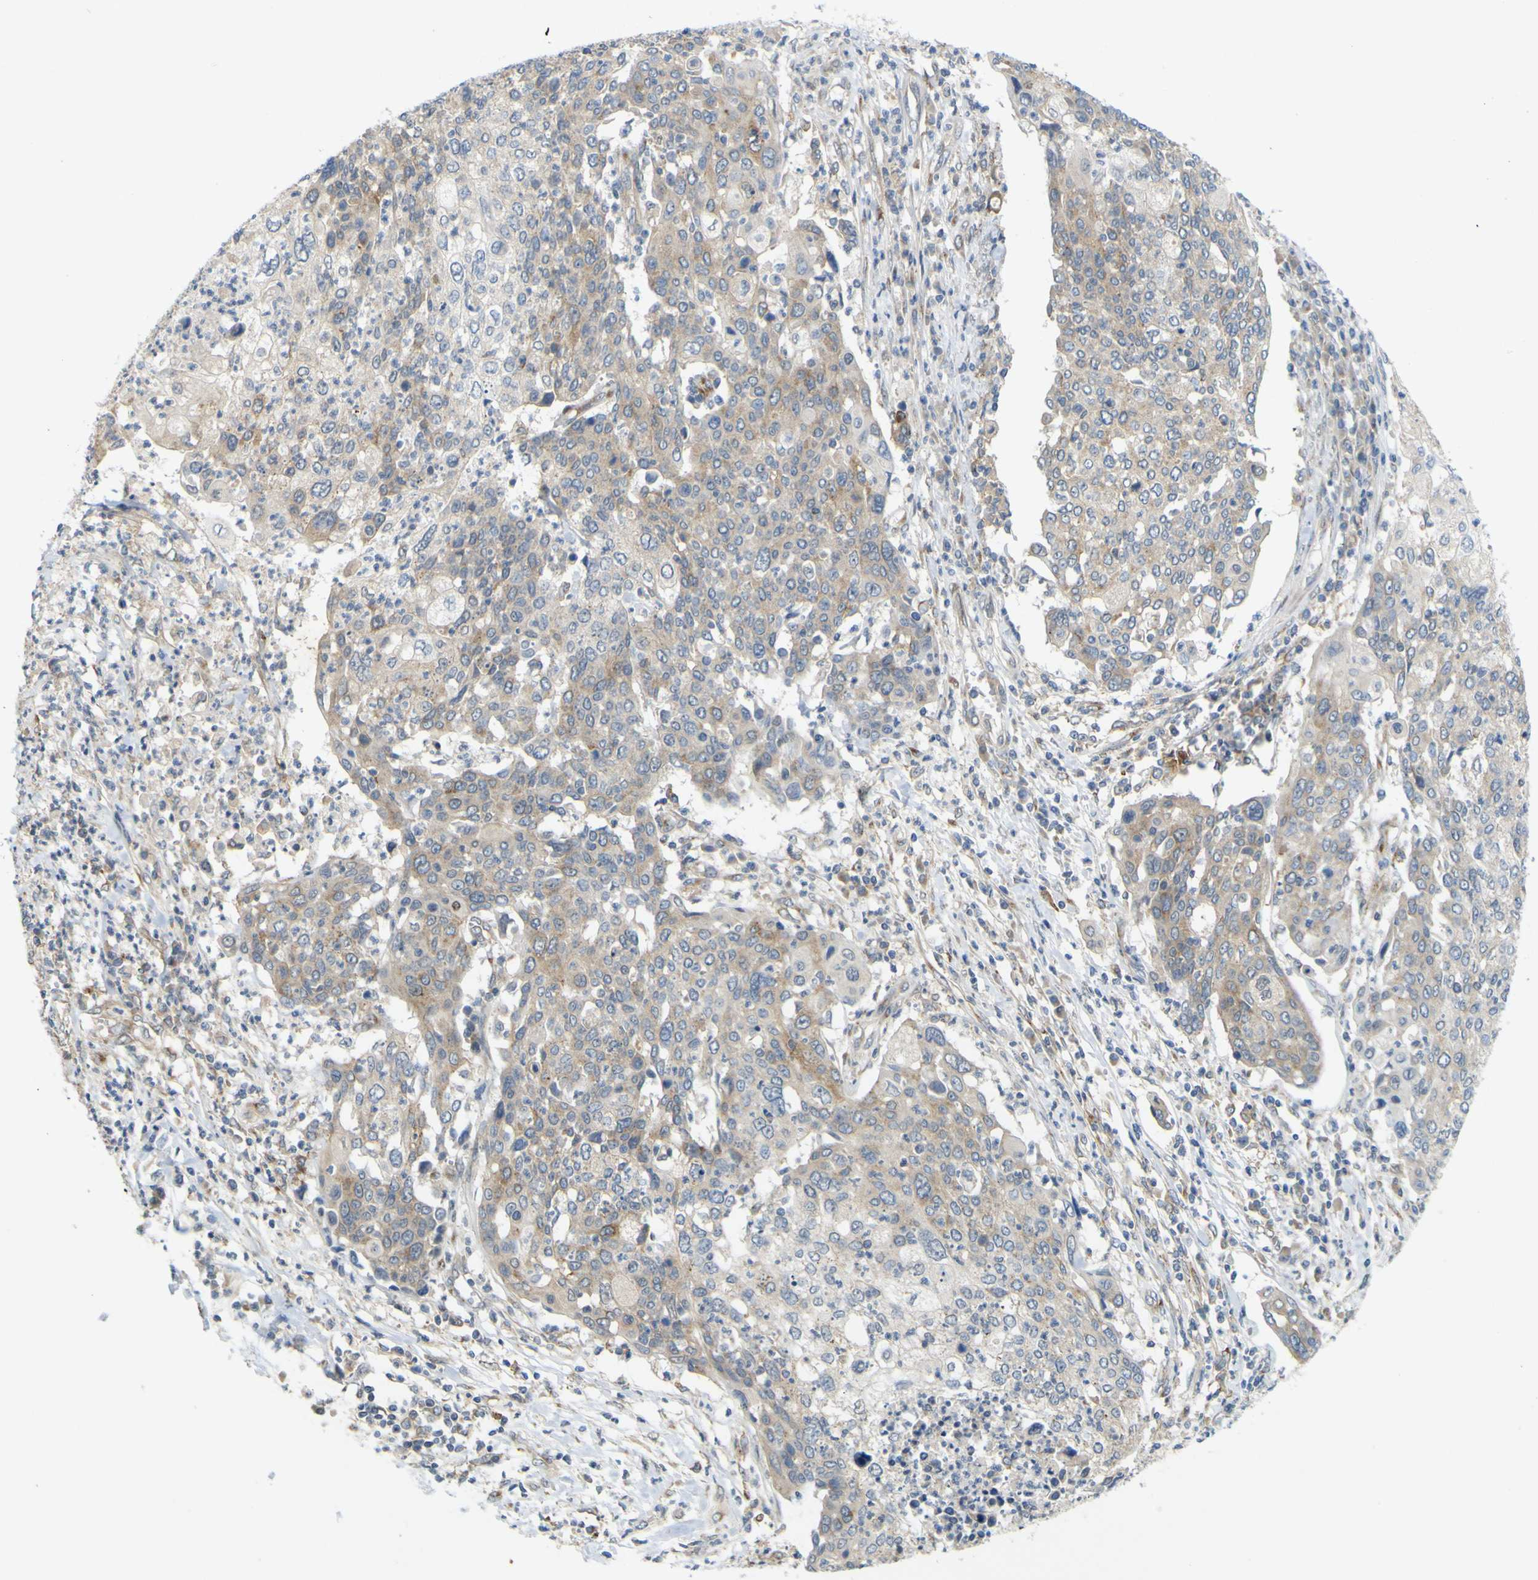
{"staining": {"intensity": "negative", "quantity": "none", "location": "none"}, "tissue": "cervical cancer", "cell_type": "Tumor cells", "image_type": "cancer", "snomed": [{"axis": "morphology", "description": "Squamous cell carcinoma, NOS"}, {"axis": "topography", "description": "Cervix"}], "caption": "There is no significant positivity in tumor cells of cervical cancer (squamous cell carcinoma).", "gene": "IGF2R", "patient": {"sex": "female", "age": 40}}